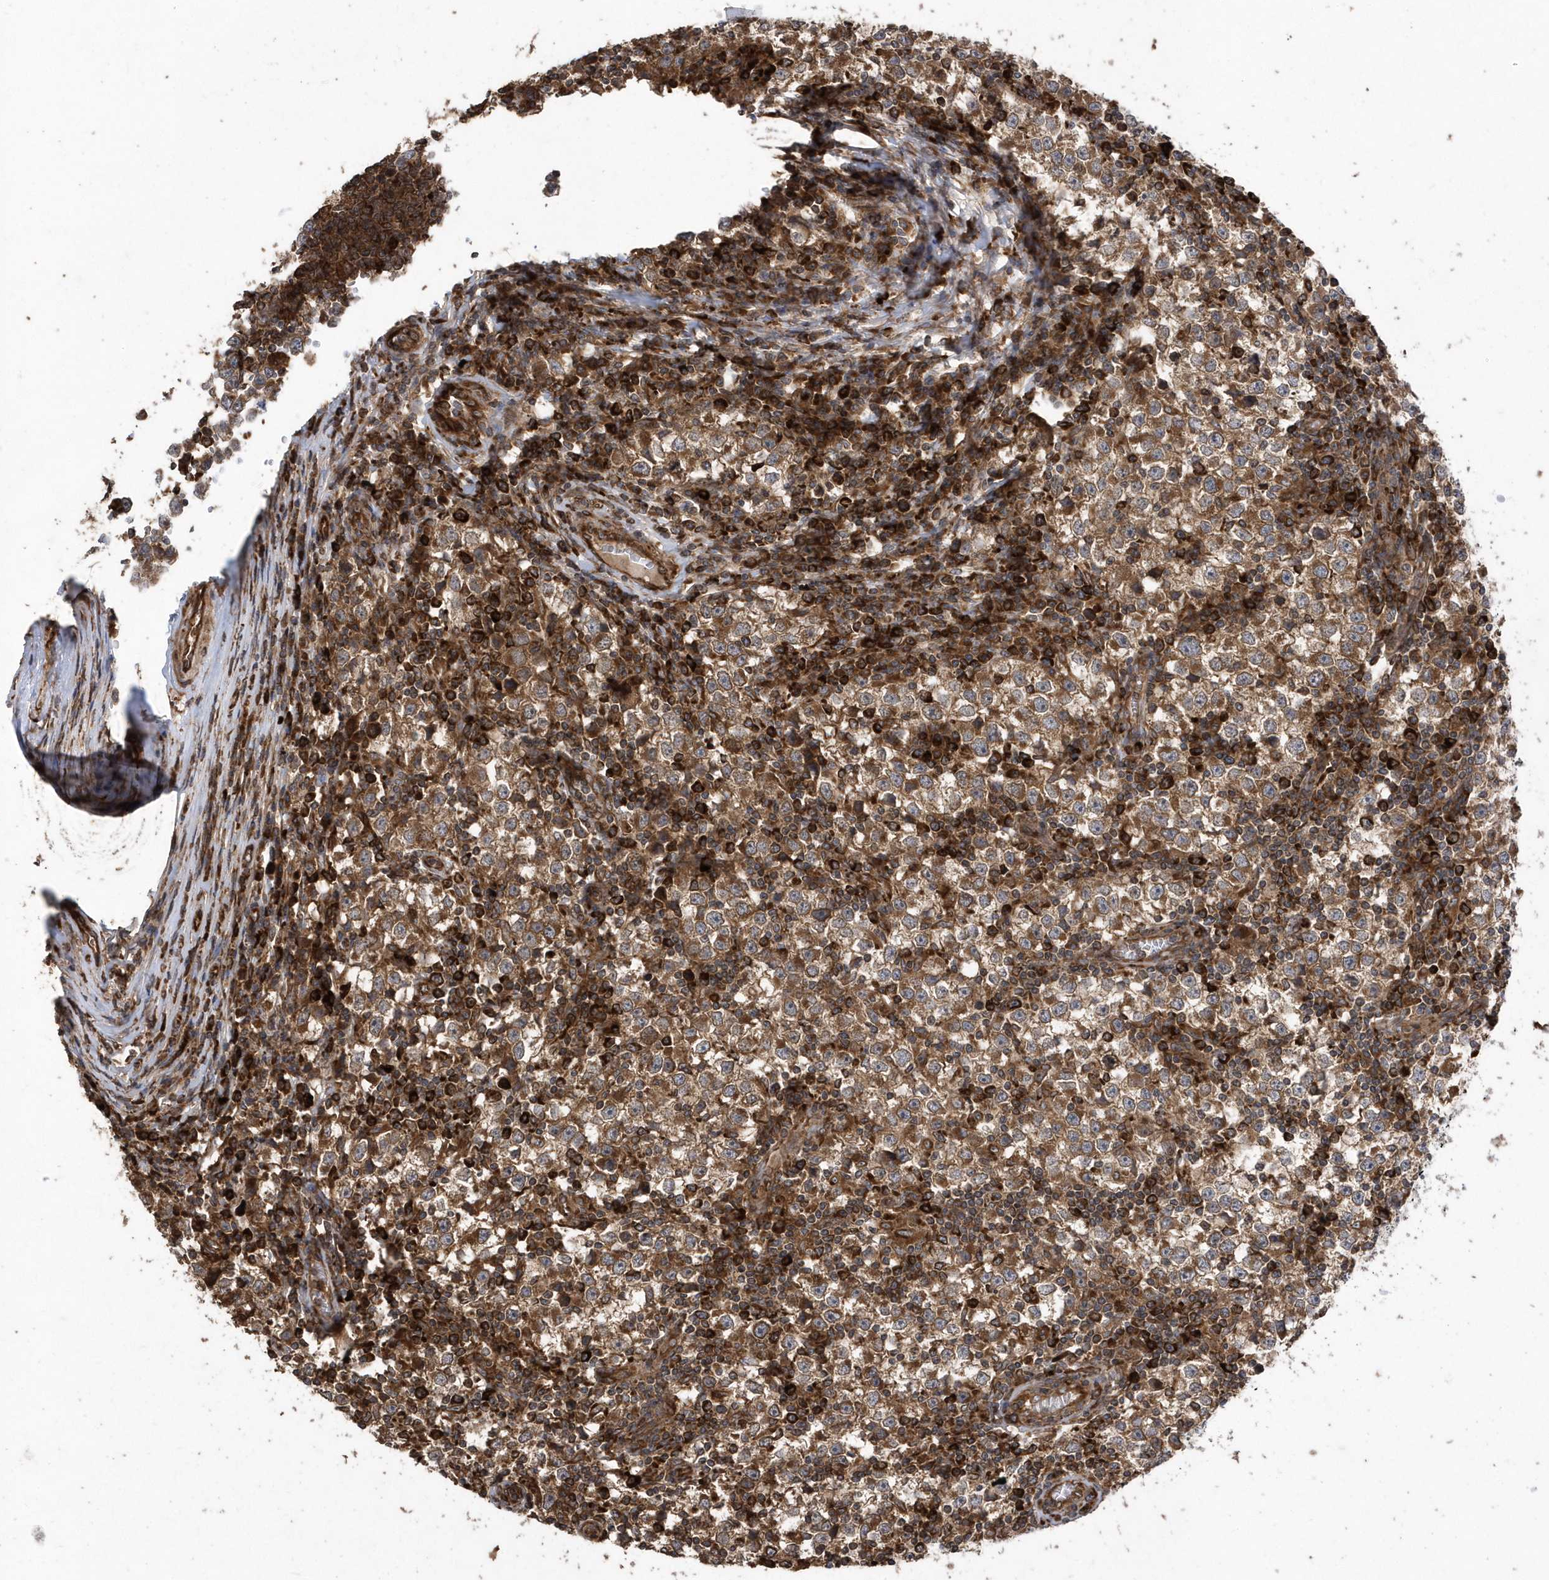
{"staining": {"intensity": "moderate", "quantity": ">75%", "location": "cytoplasmic/membranous"}, "tissue": "testis cancer", "cell_type": "Tumor cells", "image_type": "cancer", "snomed": [{"axis": "morphology", "description": "Seminoma, NOS"}, {"axis": "topography", "description": "Testis"}], "caption": "Immunohistochemistry (IHC) image of neoplastic tissue: human testis cancer (seminoma) stained using immunohistochemistry (IHC) demonstrates medium levels of moderate protein expression localized specifically in the cytoplasmic/membranous of tumor cells, appearing as a cytoplasmic/membranous brown color.", "gene": "WASHC5", "patient": {"sex": "male", "age": 65}}